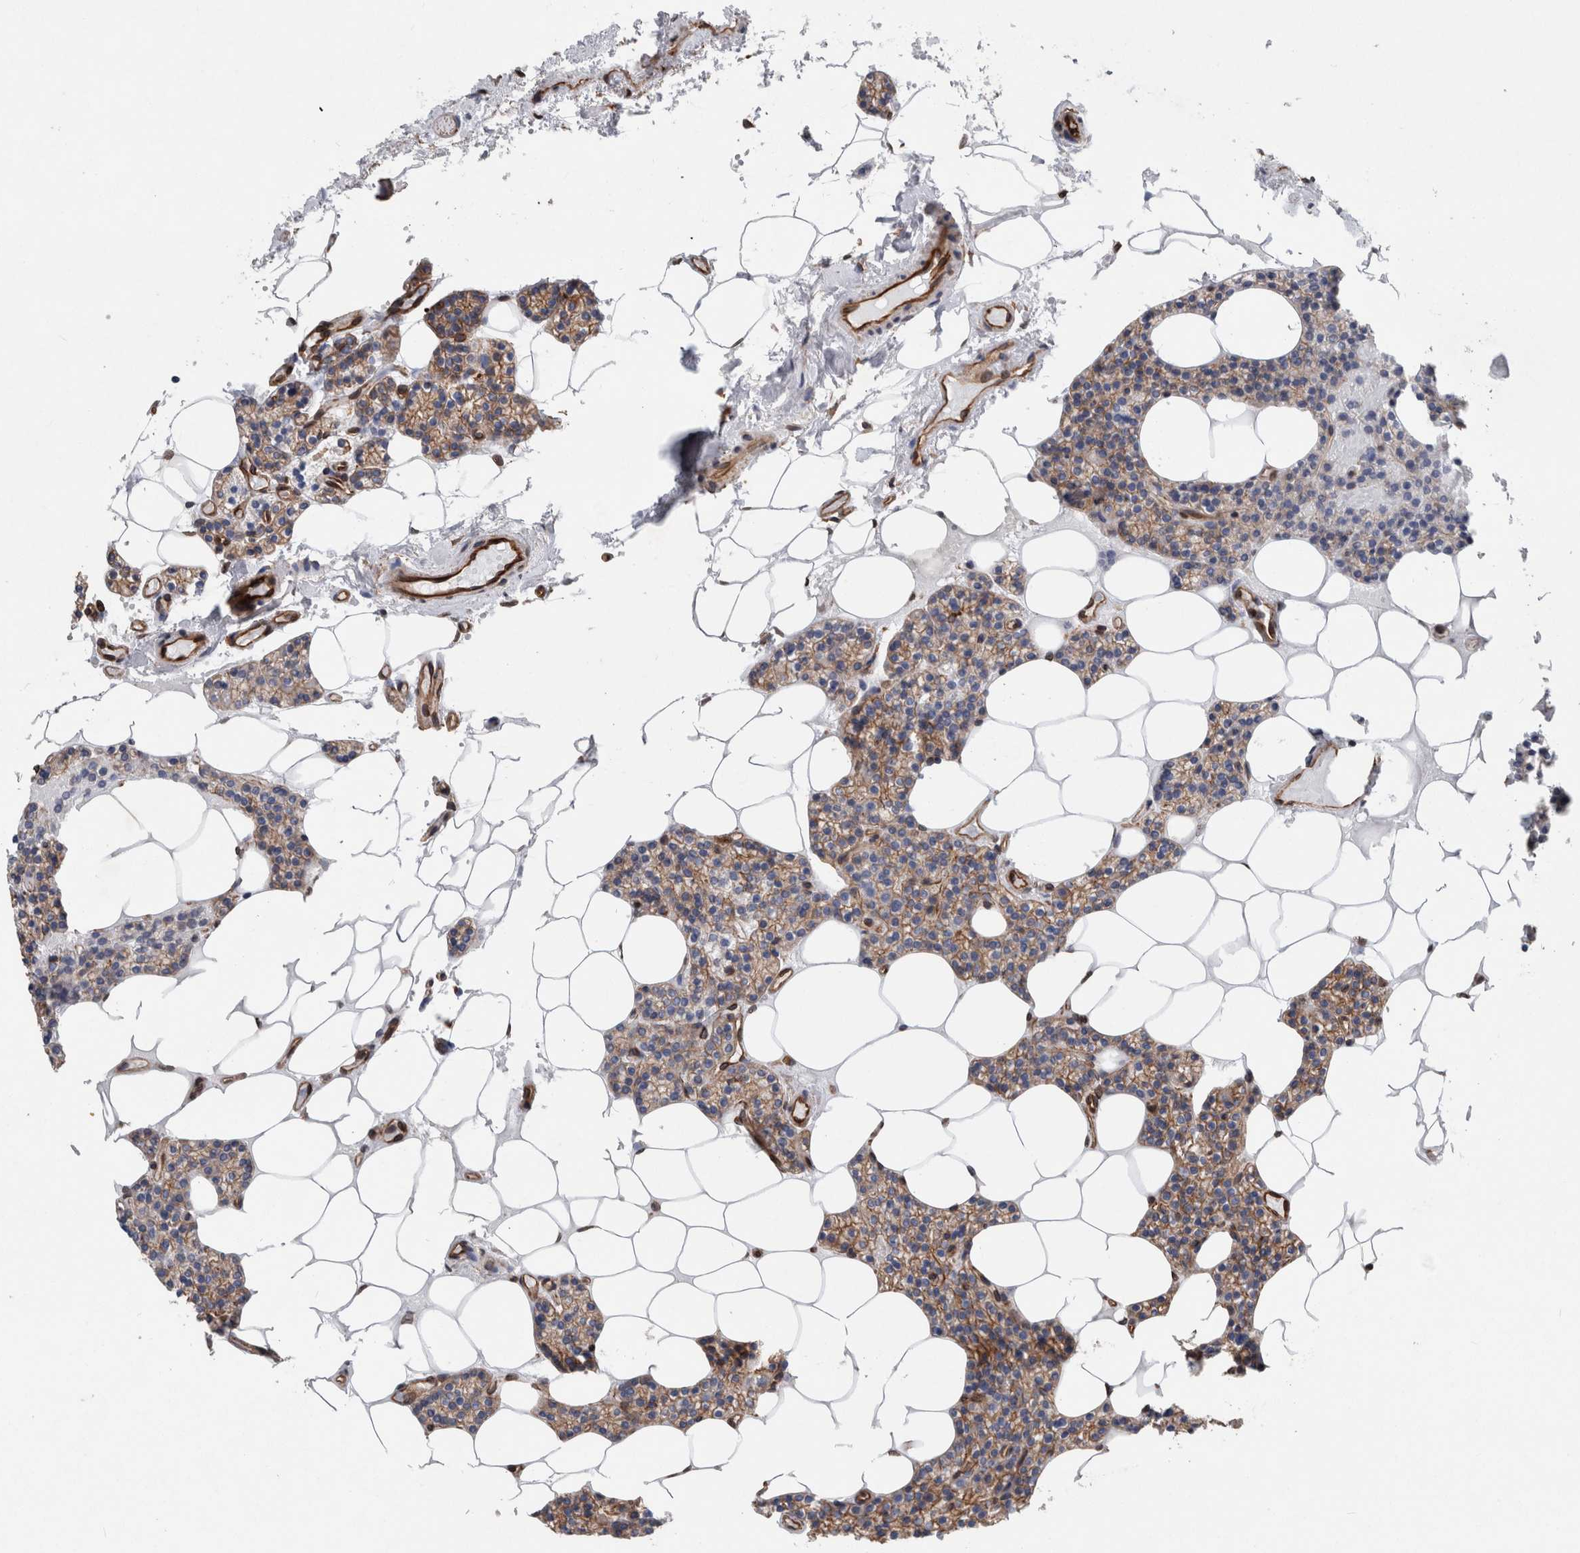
{"staining": {"intensity": "moderate", "quantity": "<25%", "location": "cytoplasmic/membranous"}, "tissue": "parathyroid gland", "cell_type": "Glandular cells", "image_type": "normal", "snomed": [{"axis": "morphology", "description": "Normal tissue, NOS"}, {"axis": "topography", "description": "Parathyroid gland"}], "caption": "Parathyroid gland stained with immunohistochemistry (IHC) exhibits moderate cytoplasmic/membranous expression in about <25% of glandular cells.", "gene": "PLEC", "patient": {"sex": "male", "age": 75}}